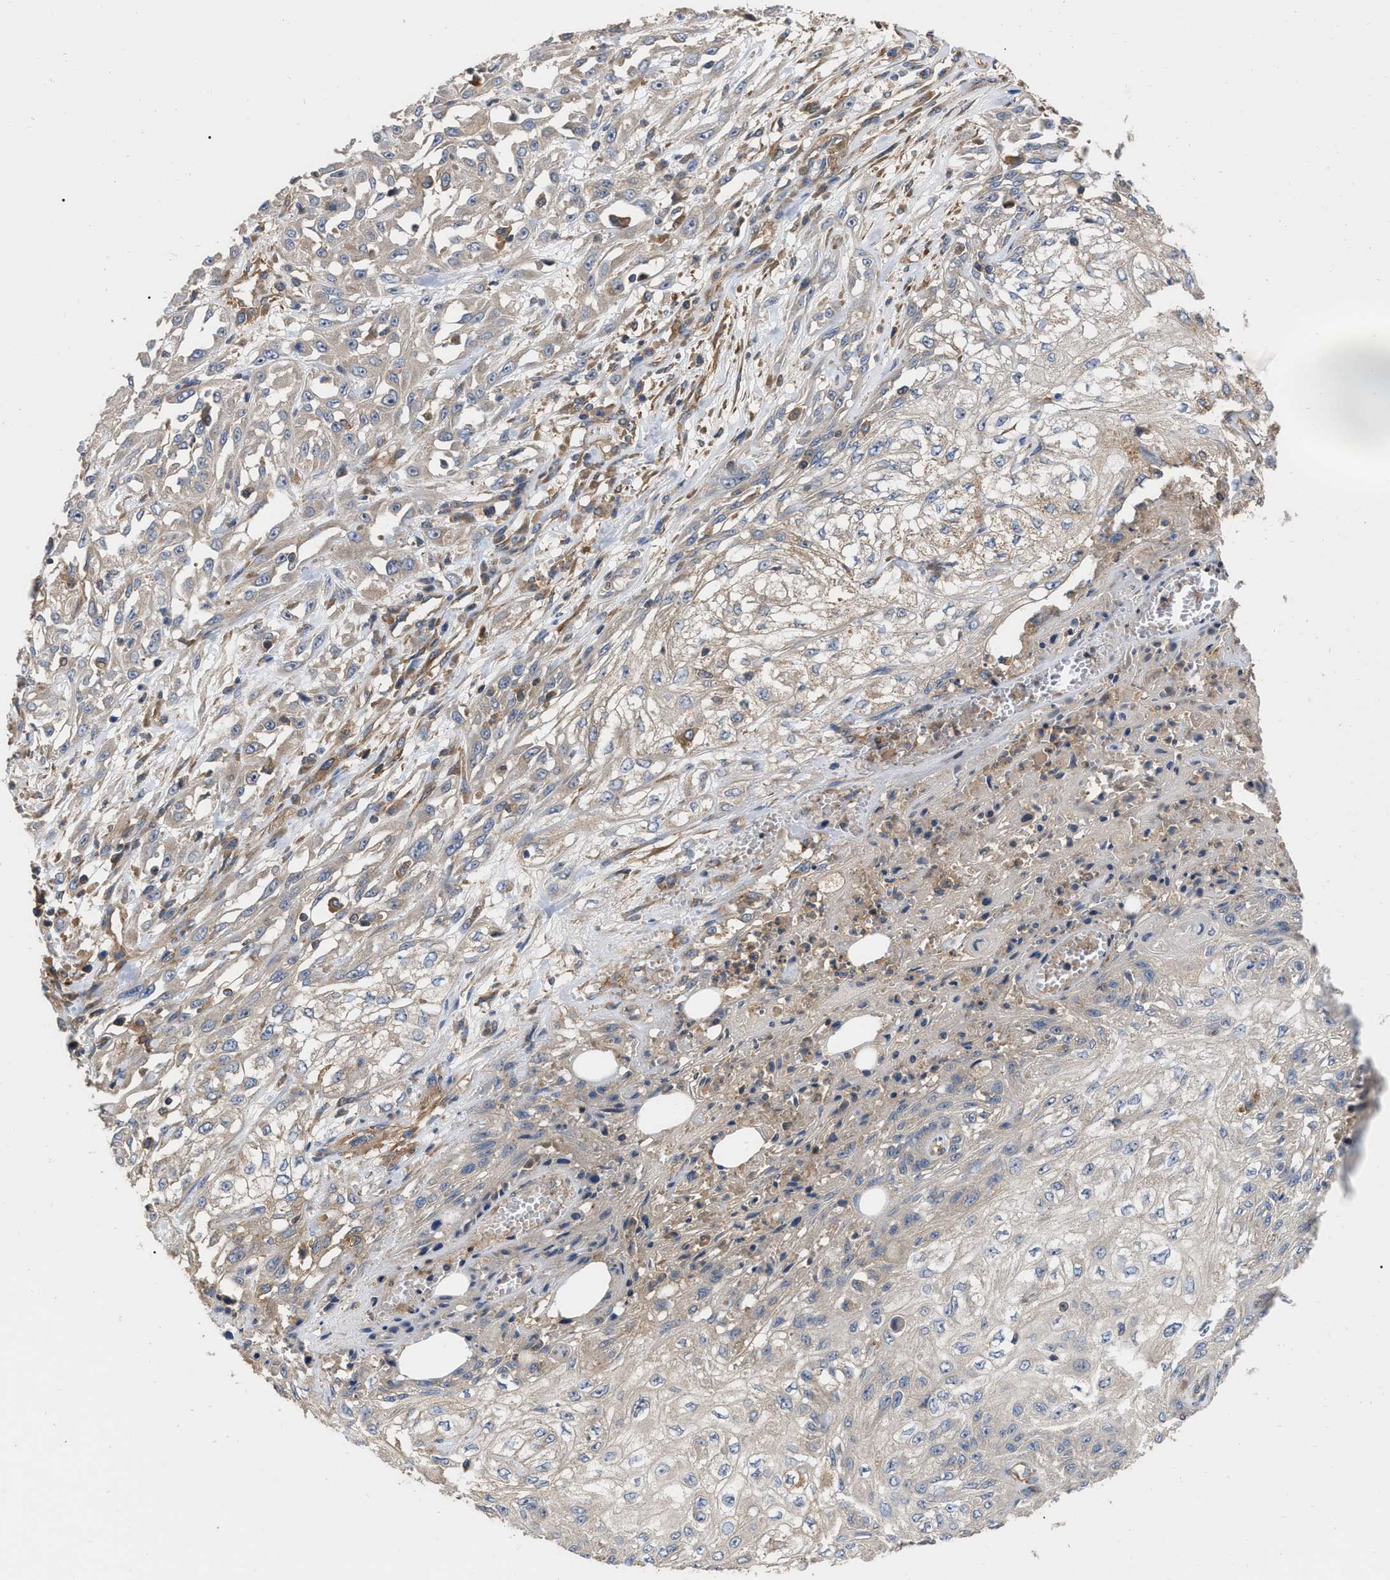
{"staining": {"intensity": "weak", "quantity": "25%-75%", "location": "cytoplasmic/membranous"}, "tissue": "skin cancer", "cell_type": "Tumor cells", "image_type": "cancer", "snomed": [{"axis": "morphology", "description": "Squamous cell carcinoma, NOS"}, {"axis": "morphology", "description": "Squamous cell carcinoma, metastatic, NOS"}, {"axis": "topography", "description": "Skin"}, {"axis": "topography", "description": "Lymph node"}], "caption": "Immunohistochemical staining of human skin cancer shows low levels of weak cytoplasmic/membranous protein staining in approximately 25%-75% of tumor cells.", "gene": "RABEP1", "patient": {"sex": "male", "age": 75}}